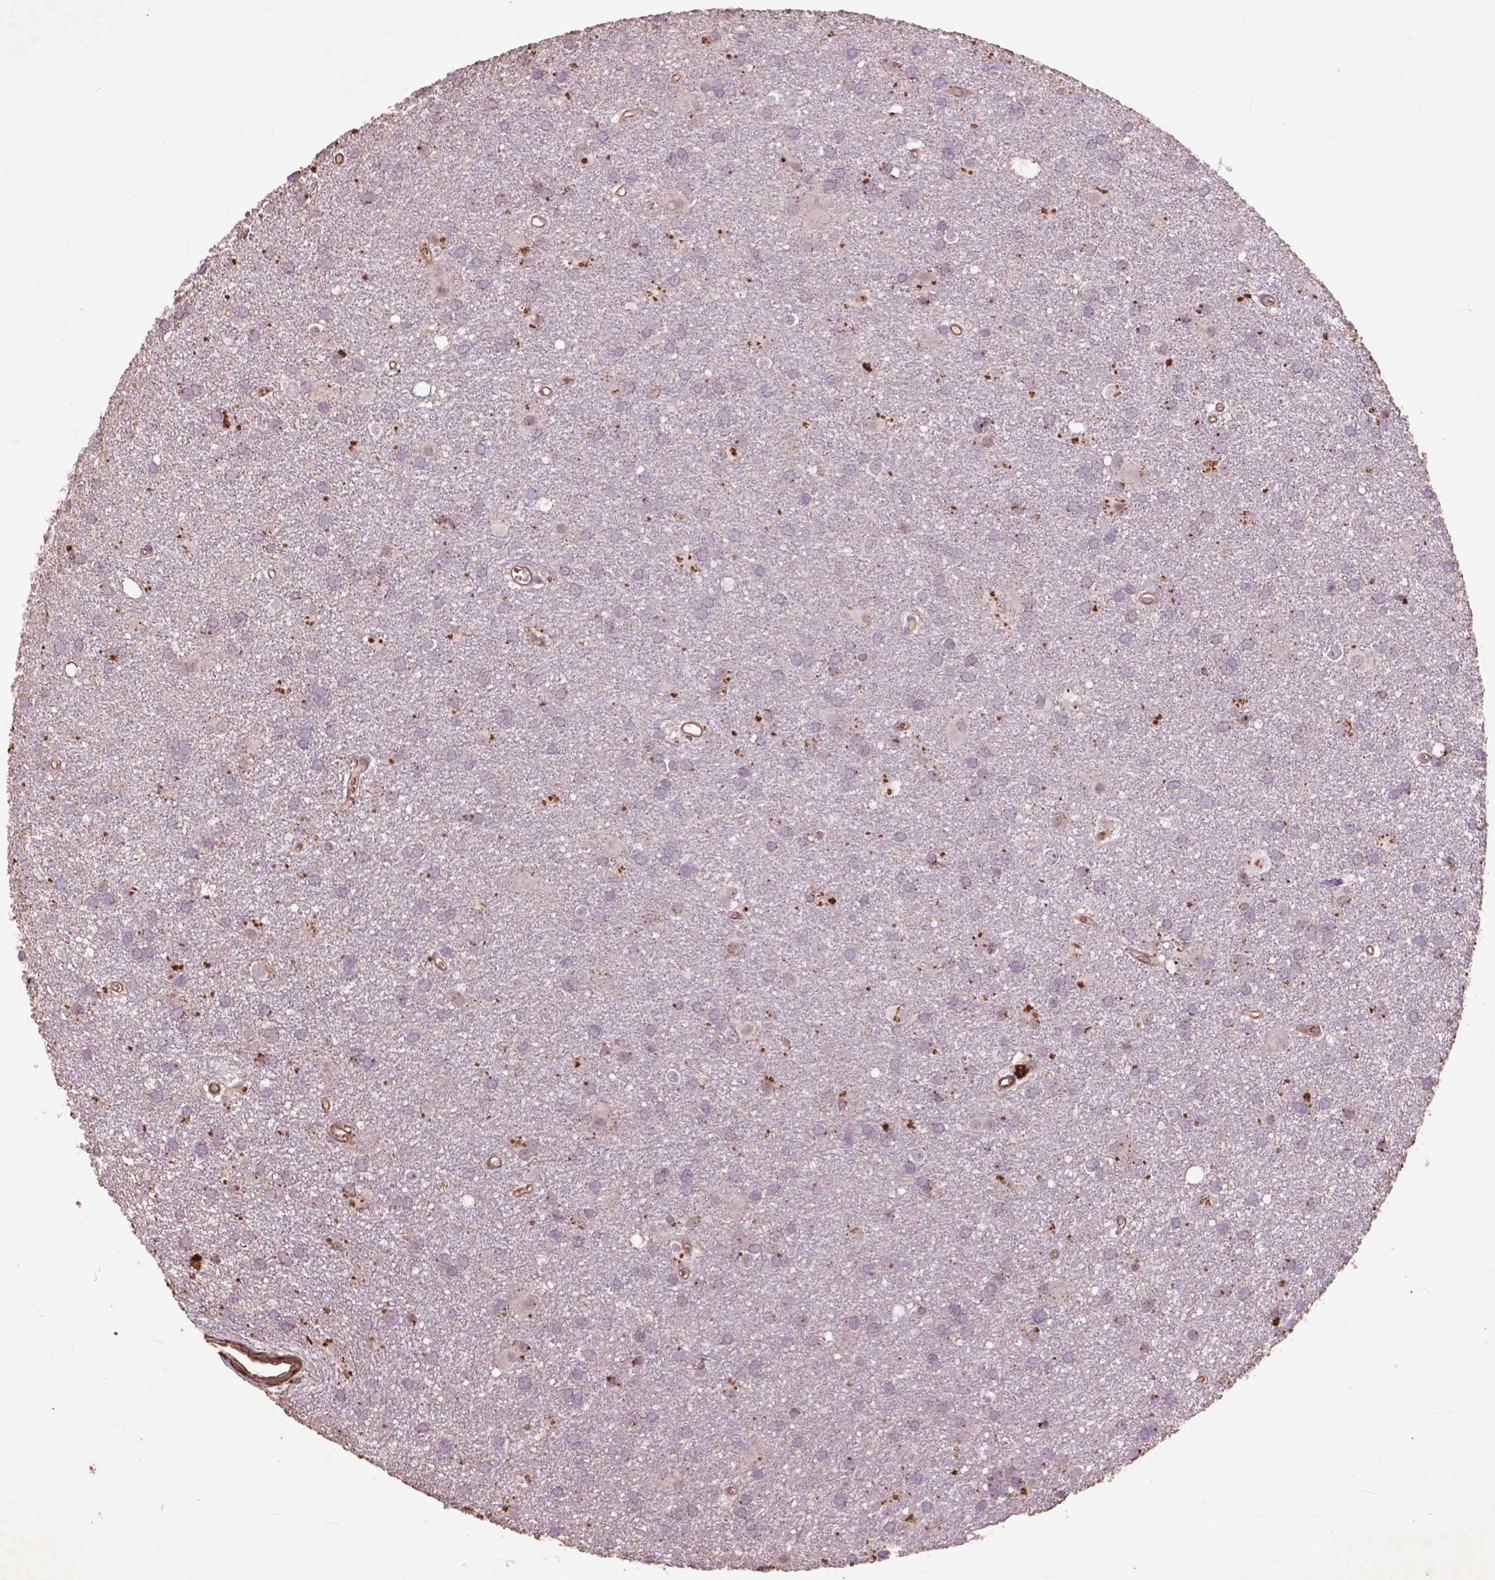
{"staining": {"intensity": "negative", "quantity": "none", "location": "none"}, "tissue": "glioma", "cell_type": "Tumor cells", "image_type": "cancer", "snomed": [{"axis": "morphology", "description": "Glioma, malignant, Low grade"}, {"axis": "topography", "description": "Brain"}], "caption": "Histopathology image shows no protein staining in tumor cells of glioma tissue.", "gene": "RFPL4B", "patient": {"sex": "male", "age": 58}}